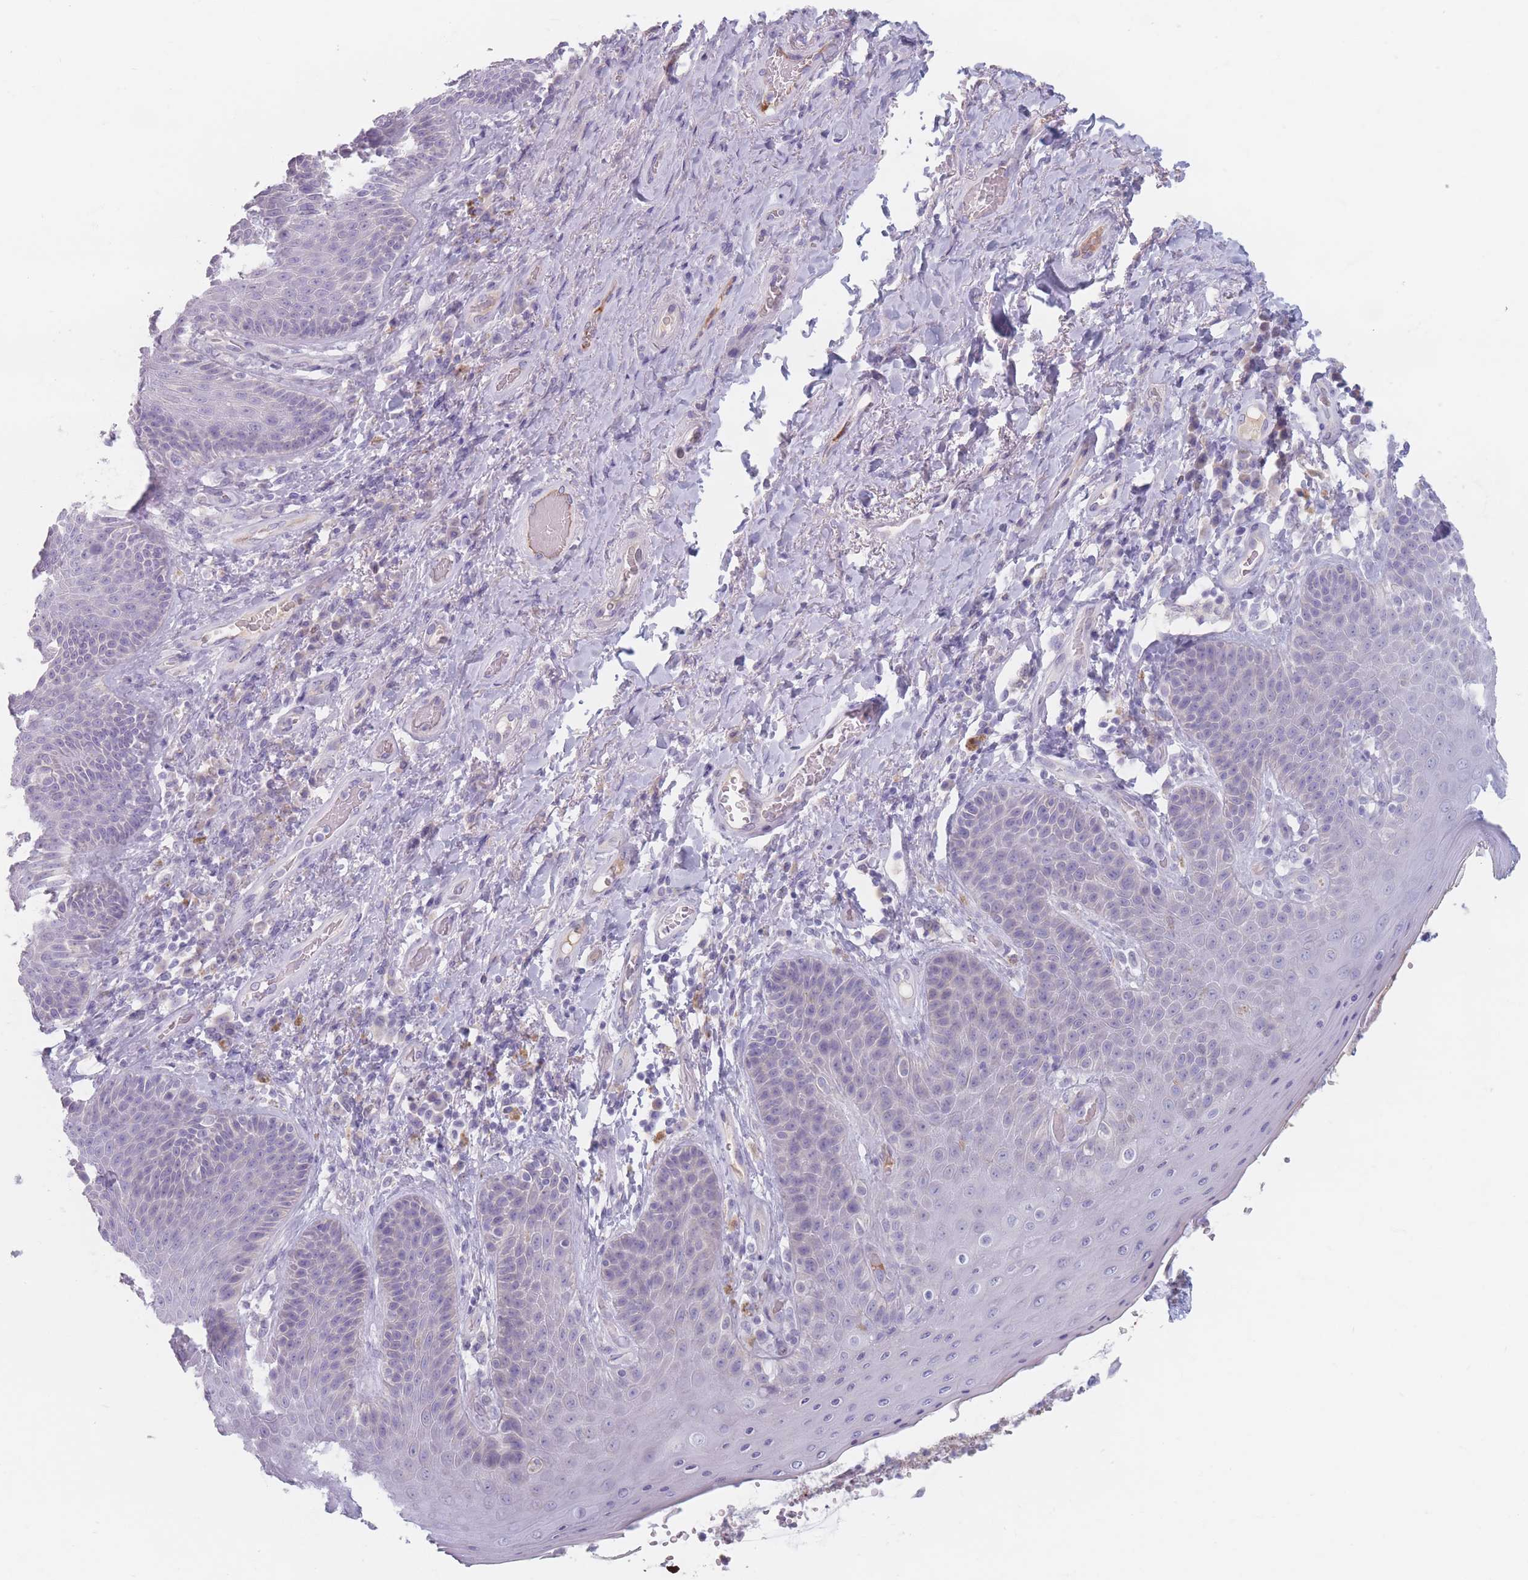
{"staining": {"intensity": "negative", "quantity": "none", "location": "none"}, "tissue": "skin", "cell_type": "Epidermal cells", "image_type": "normal", "snomed": [{"axis": "morphology", "description": "Normal tissue, NOS"}, {"axis": "topography", "description": "Anal"}], "caption": "Immunohistochemistry (IHC) of normal human skin demonstrates no positivity in epidermal cells.", "gene": "PIGM", "patient": {"sex": "female", "age": 89}}